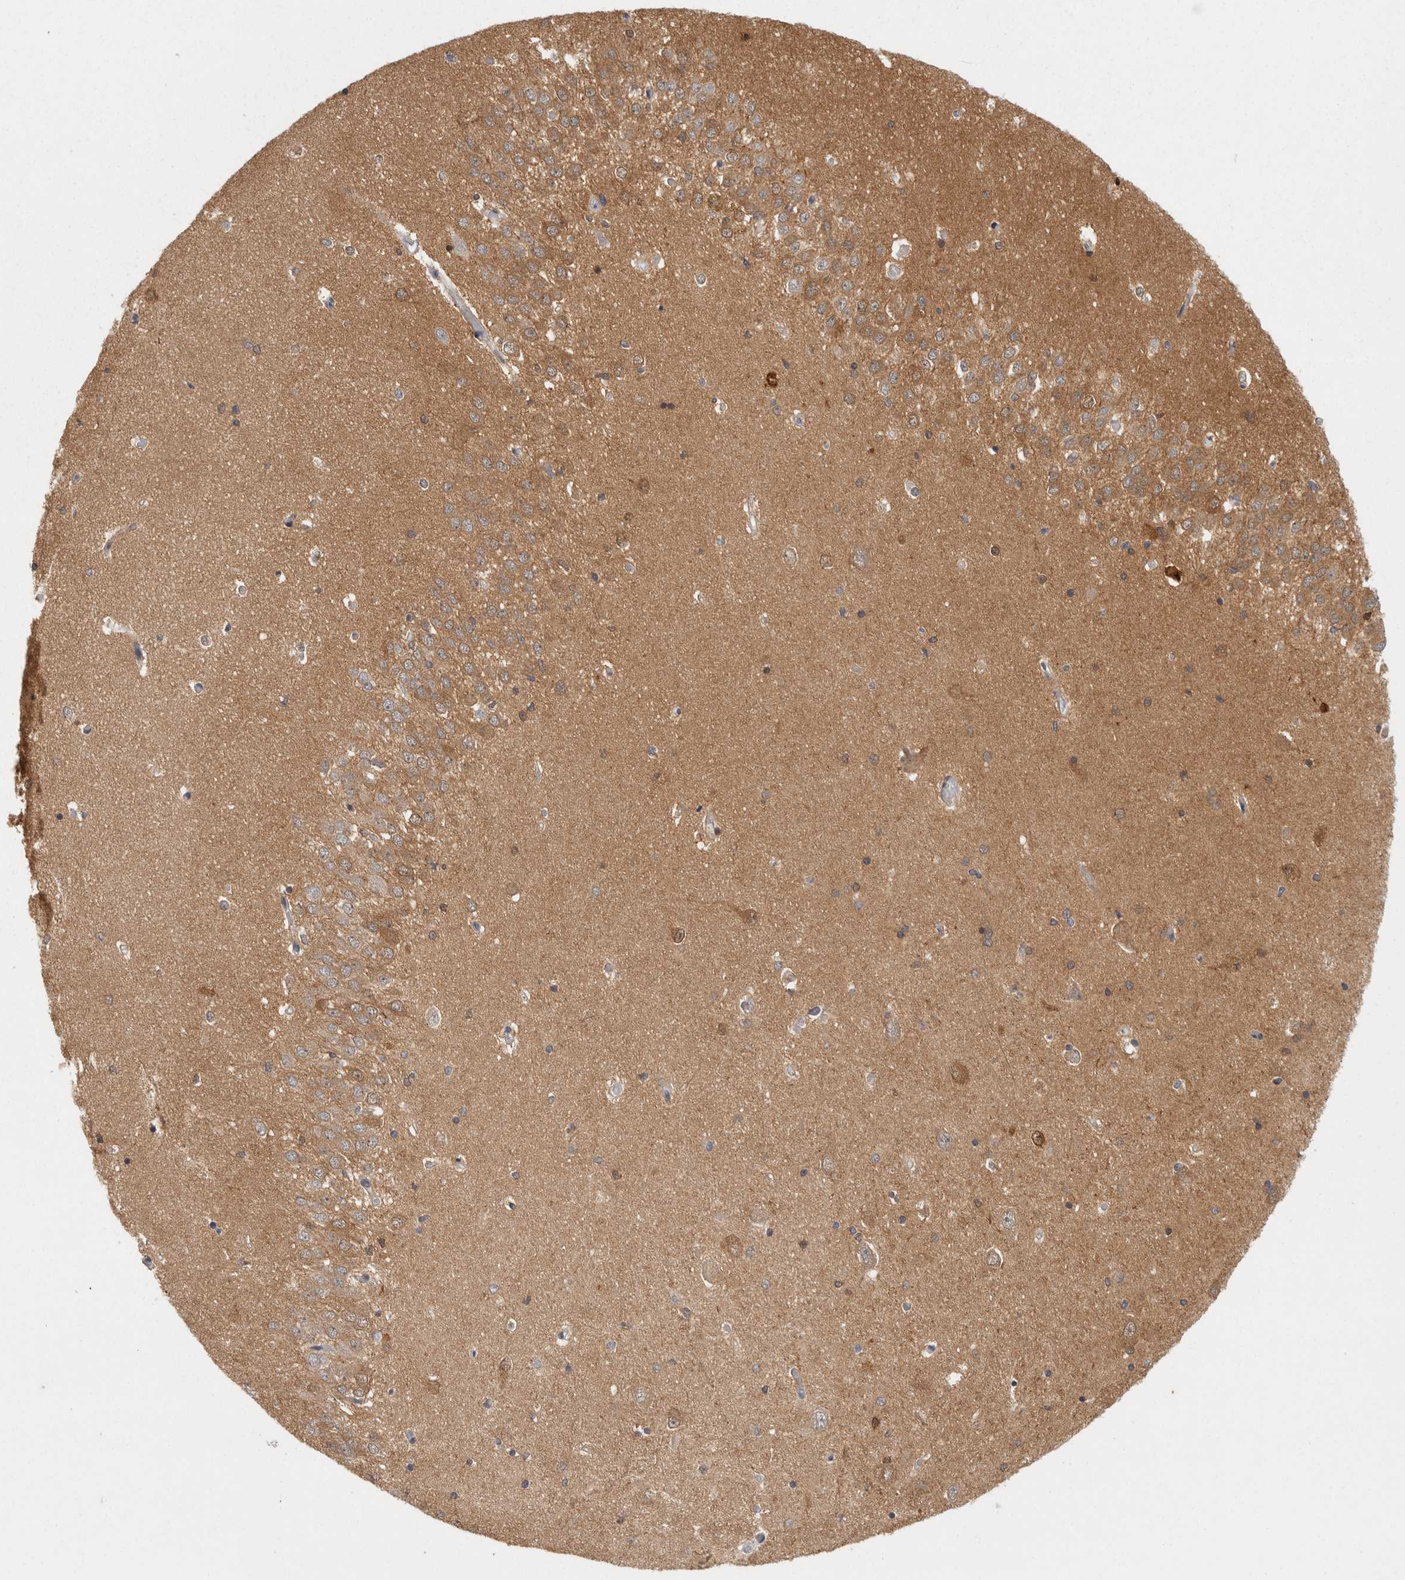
{"staining": {"intensity": "moderate", "quantity": "<25%", "location": "cytoplasmic/membranous"}, "tissue": "hippocampus", "cell_type": "Glial cells", "image_type": "normal", "snomed": [{"axis": "morphology", "description": "Normal tissue, NOS"}, {"axis": "topography", "description": "Hippocampus"}], "caption": "The immunohistochemical stain shows moderate cytoplasmic/membranous expression in glial cells of benign hippocampus. (Stains: DAB in brown, nuclei in blue, Microscopy: brightfield microscopy at high magnification).", "gene": "ACAT2", "patient": {"sex": "male", "age": 45}}